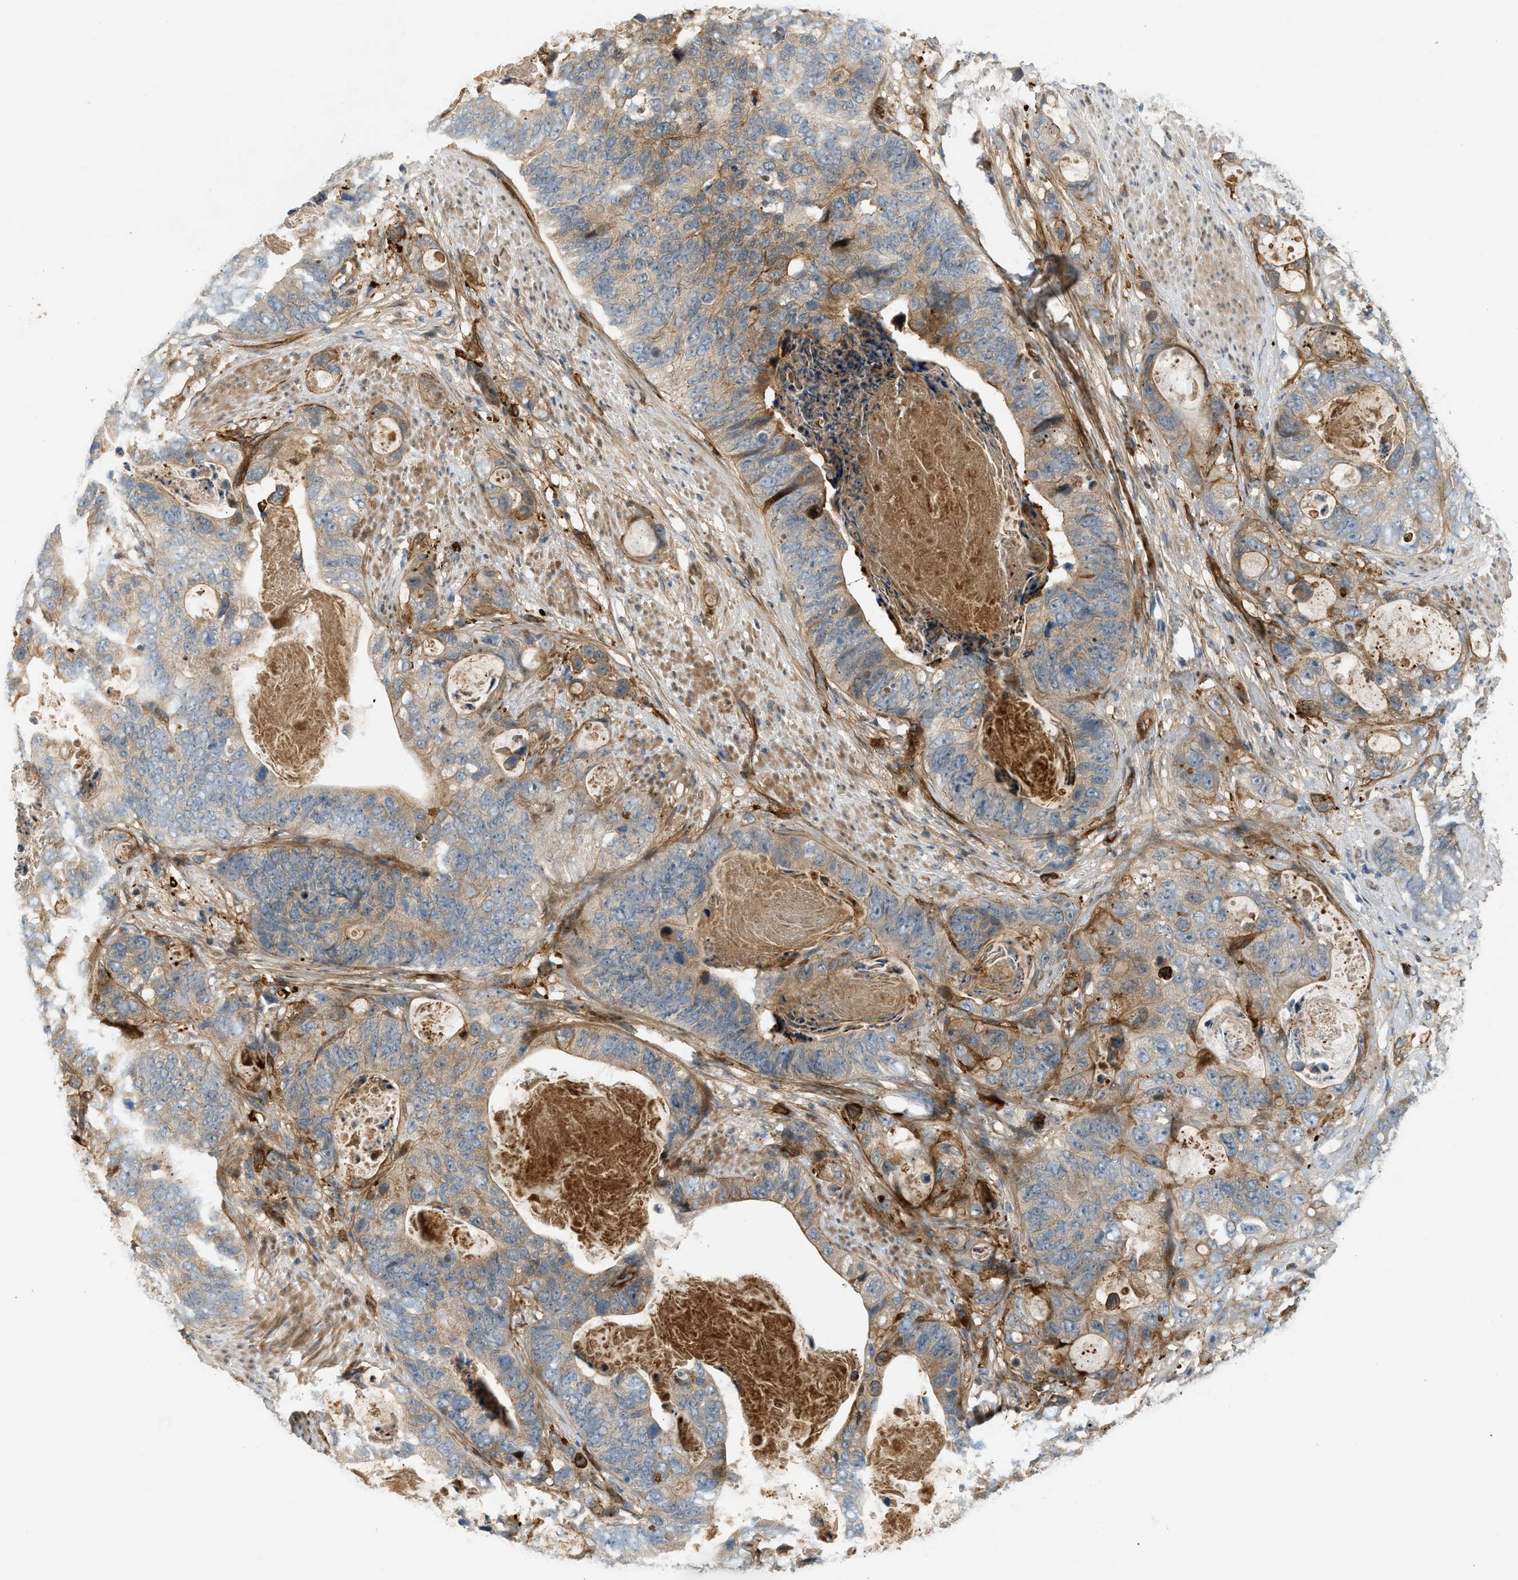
{"staining": {"intensity": "moderate", "quantity": ">75%", "location": "cytoplasmic/membranous"}, "tissue": "stomach cancer", "cell_type": "Tumor cells", "image_type": "cancer", "snomed": [{"axis": "morphology", "description": "Adenocarcinoma, NOS"}, {"axis": "topography", "description": "Stomach"}], "caption": "The histopathology image exhibits staining of adenocarcinoma (stomach), revealing moderate cytoplasmic/membranous protein staining (brown color) within tumor cells.", "gene": "EDNRA", "patient": {"sex": "female", "age": 89}}